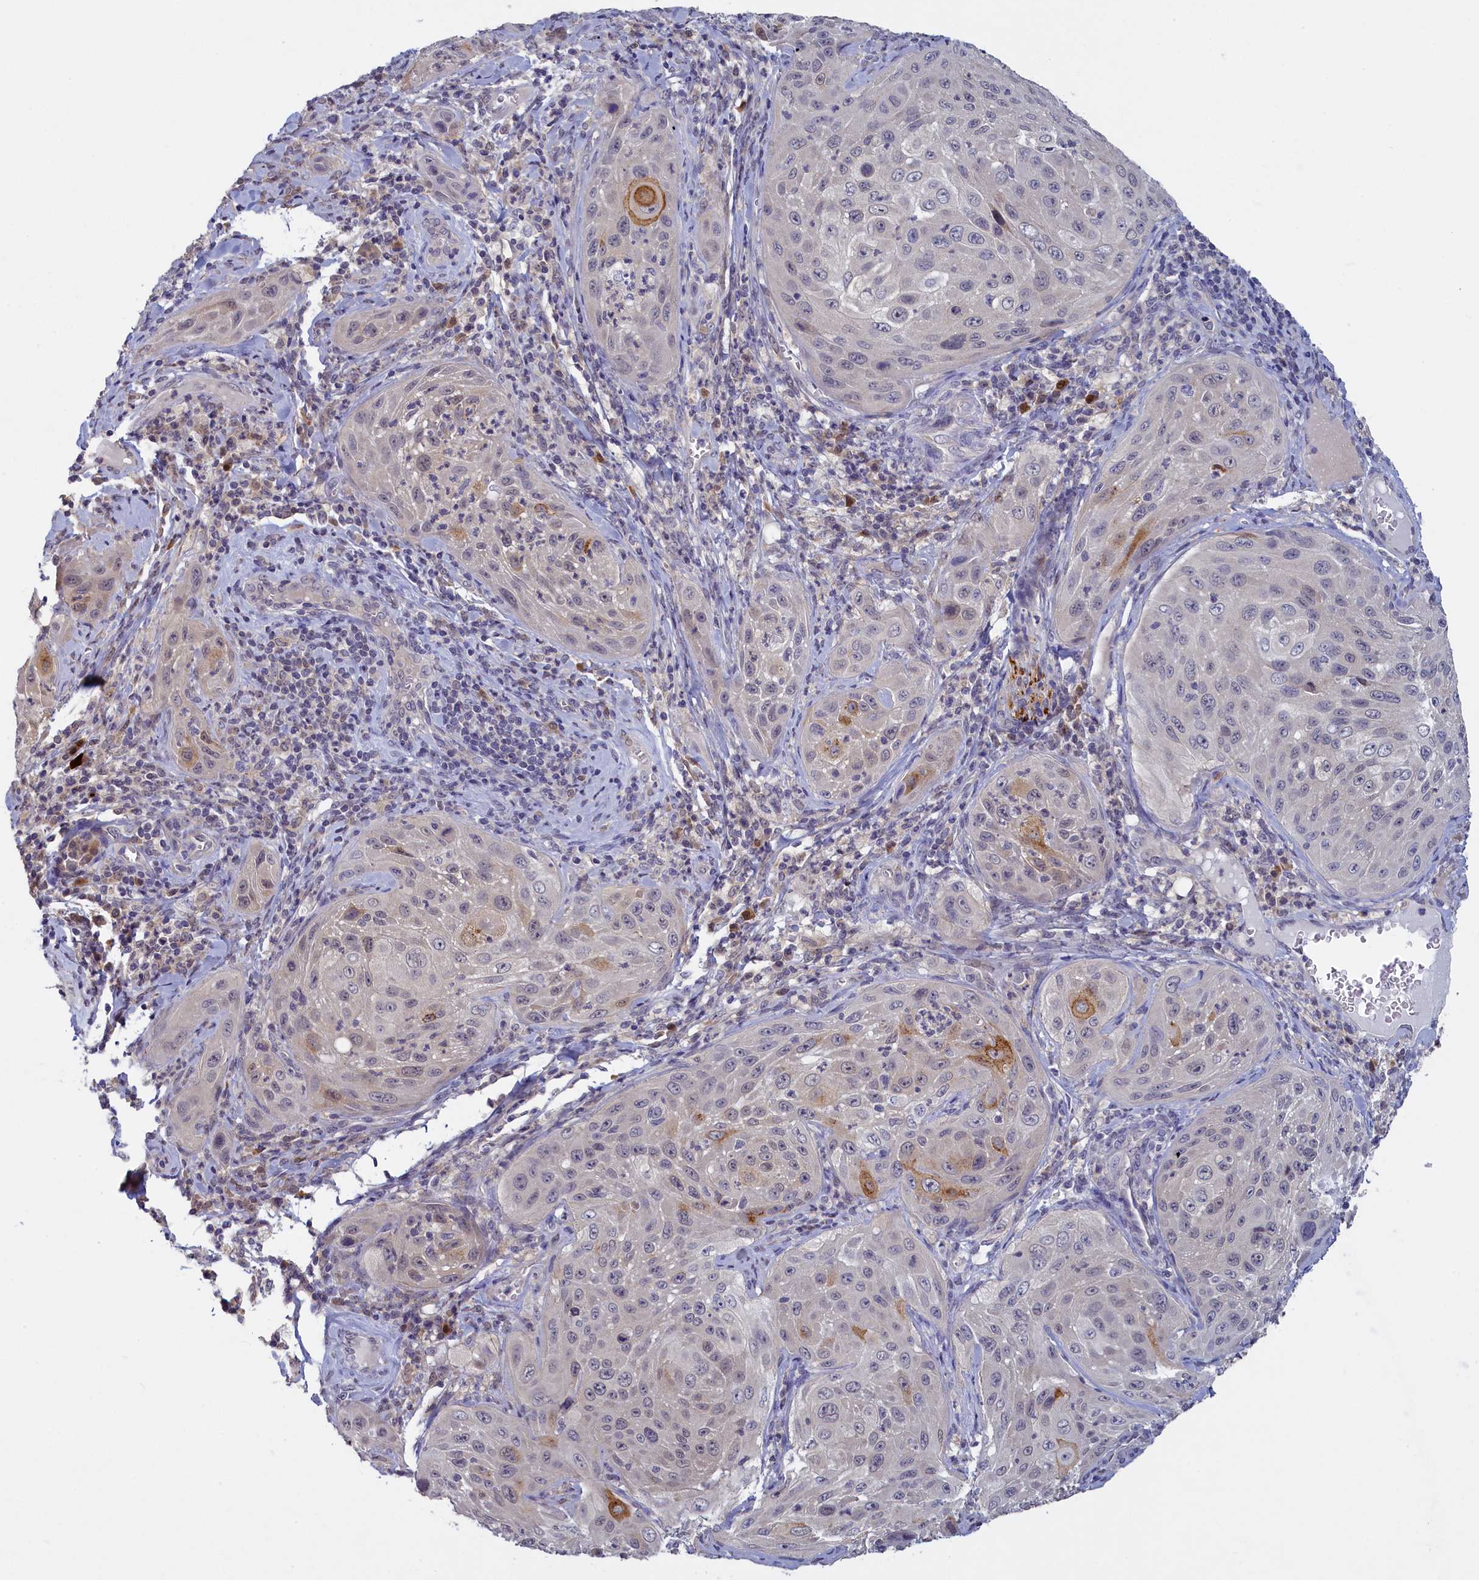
{"staining": {"intensity": "moderate", "quantity": "25%-75%", "location": "cytoplasmic/membranous,nuclear"}, "tissue": "cervical cancer", "cell_type": "Tumor cells", "image_type": "cancer", "snomed": [{"axis": "morphology", "description": "Squamous cell carcinoma, NOS"}, {"axis": "topography", "description": "Cervix"}], "caption": "The image reveals immunohistochemical staining of cervical cancer. There is moderate cytoplasmic/membranous and nuclear staining is identified in approximately 25%-75% of tumor cells.", "gene": "UCHL3", "patient": {"sex": "female", "age": 42}}